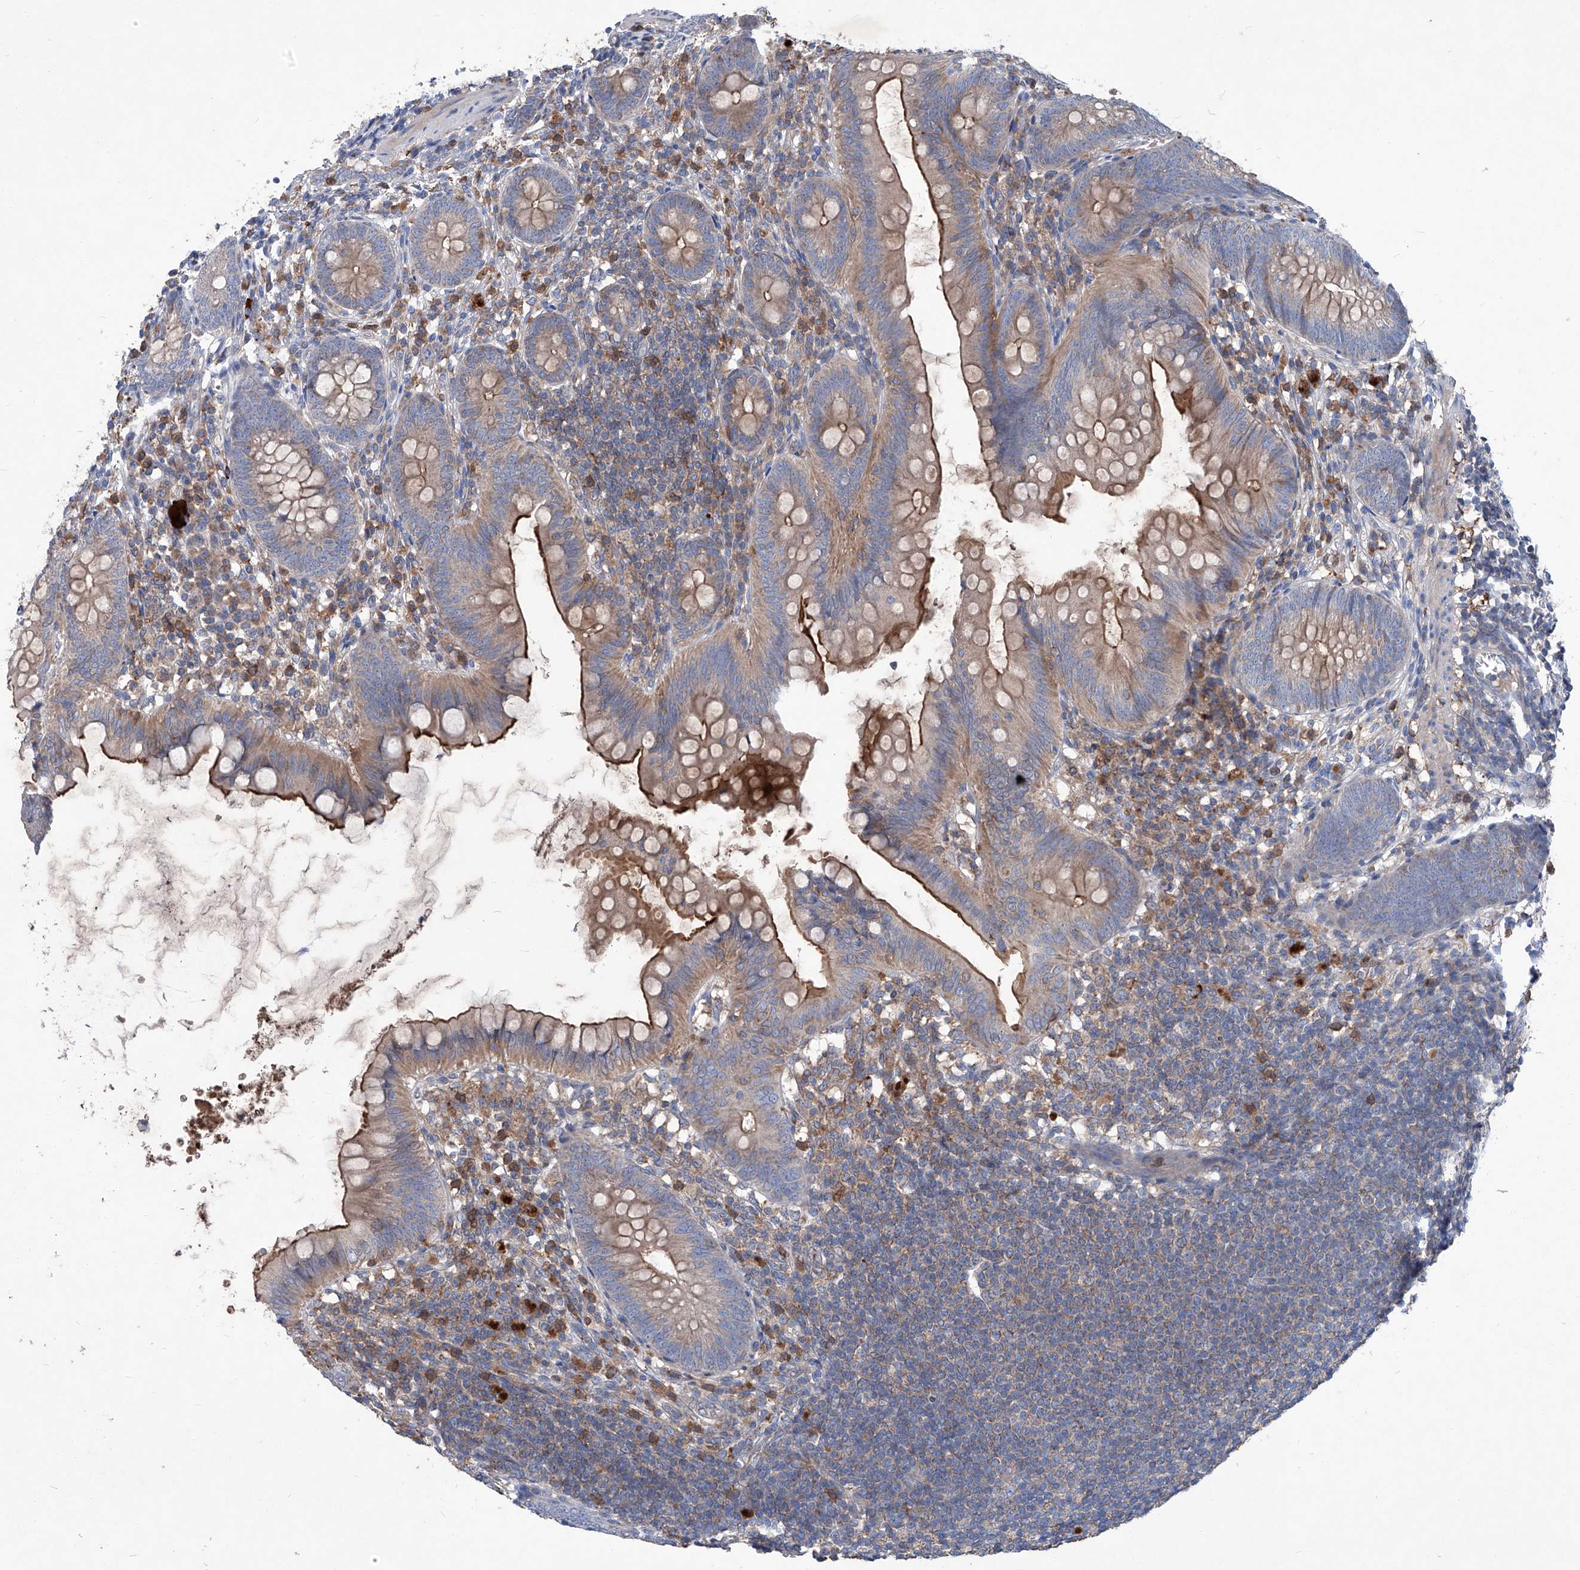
{"staining": {"intensity": "moderate", "quantity": ">75%", "location": "cytoplasmic/membranous"}, "tissue": "appendix", "cell_type": "Glandular cells", "image_type": "normal", "snomed": [{"axis": "morphology", "description": "Normal tissue, NOS"}, {"axis": "topography", "description": "Appendix"}], "caption": "The histopathology image exhibits immunohistochemical staining of normal appendix. There is moderate cytoplasmic/membranous positivity is seen in about >75% of glandular cells. Ihc stains the protein of interest in brown and the nuclei are stained blue.", "gene": "EPHA8", "patient": {"sex": "female", "age": 62}}